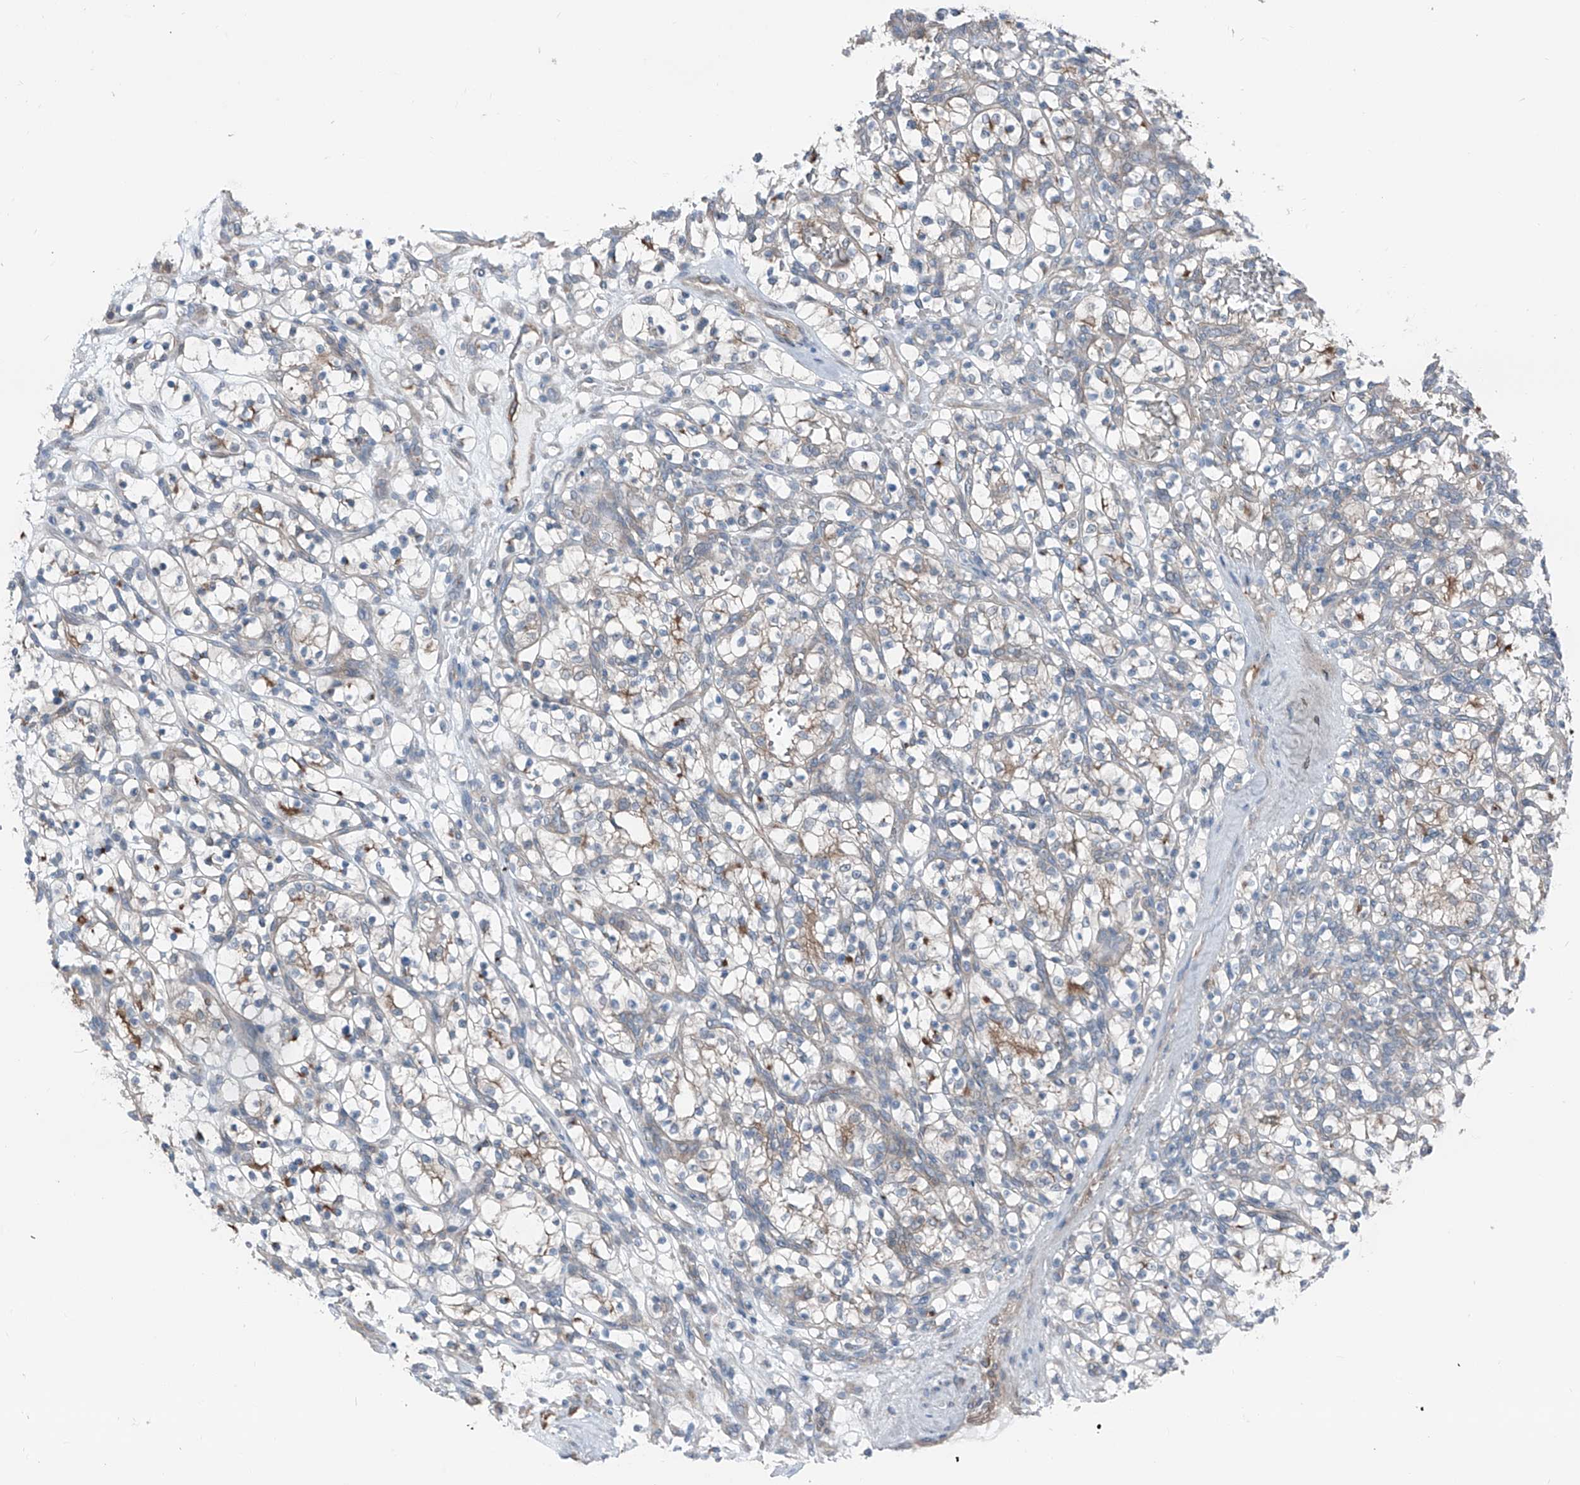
{"staining": {"intensity": "negative", "quantity": "none", "location": "none"}, "tissue": "renal cancer", "cell_type": "Tumor cells", "image_type": "cancer", "snomed": [{"axis": "morphology", "description": "Adenocarcinoma, NOS"}, {"axis": "topography", "description": "Kidney"}], "caption": "A high-resolution micrograph shows IHC staining of renal cancer (adenocarcinoma), which reveals no significant expression in tumor cells.", "gene": "HSPB11", "patient": {"sex": "female", "age": 57}}